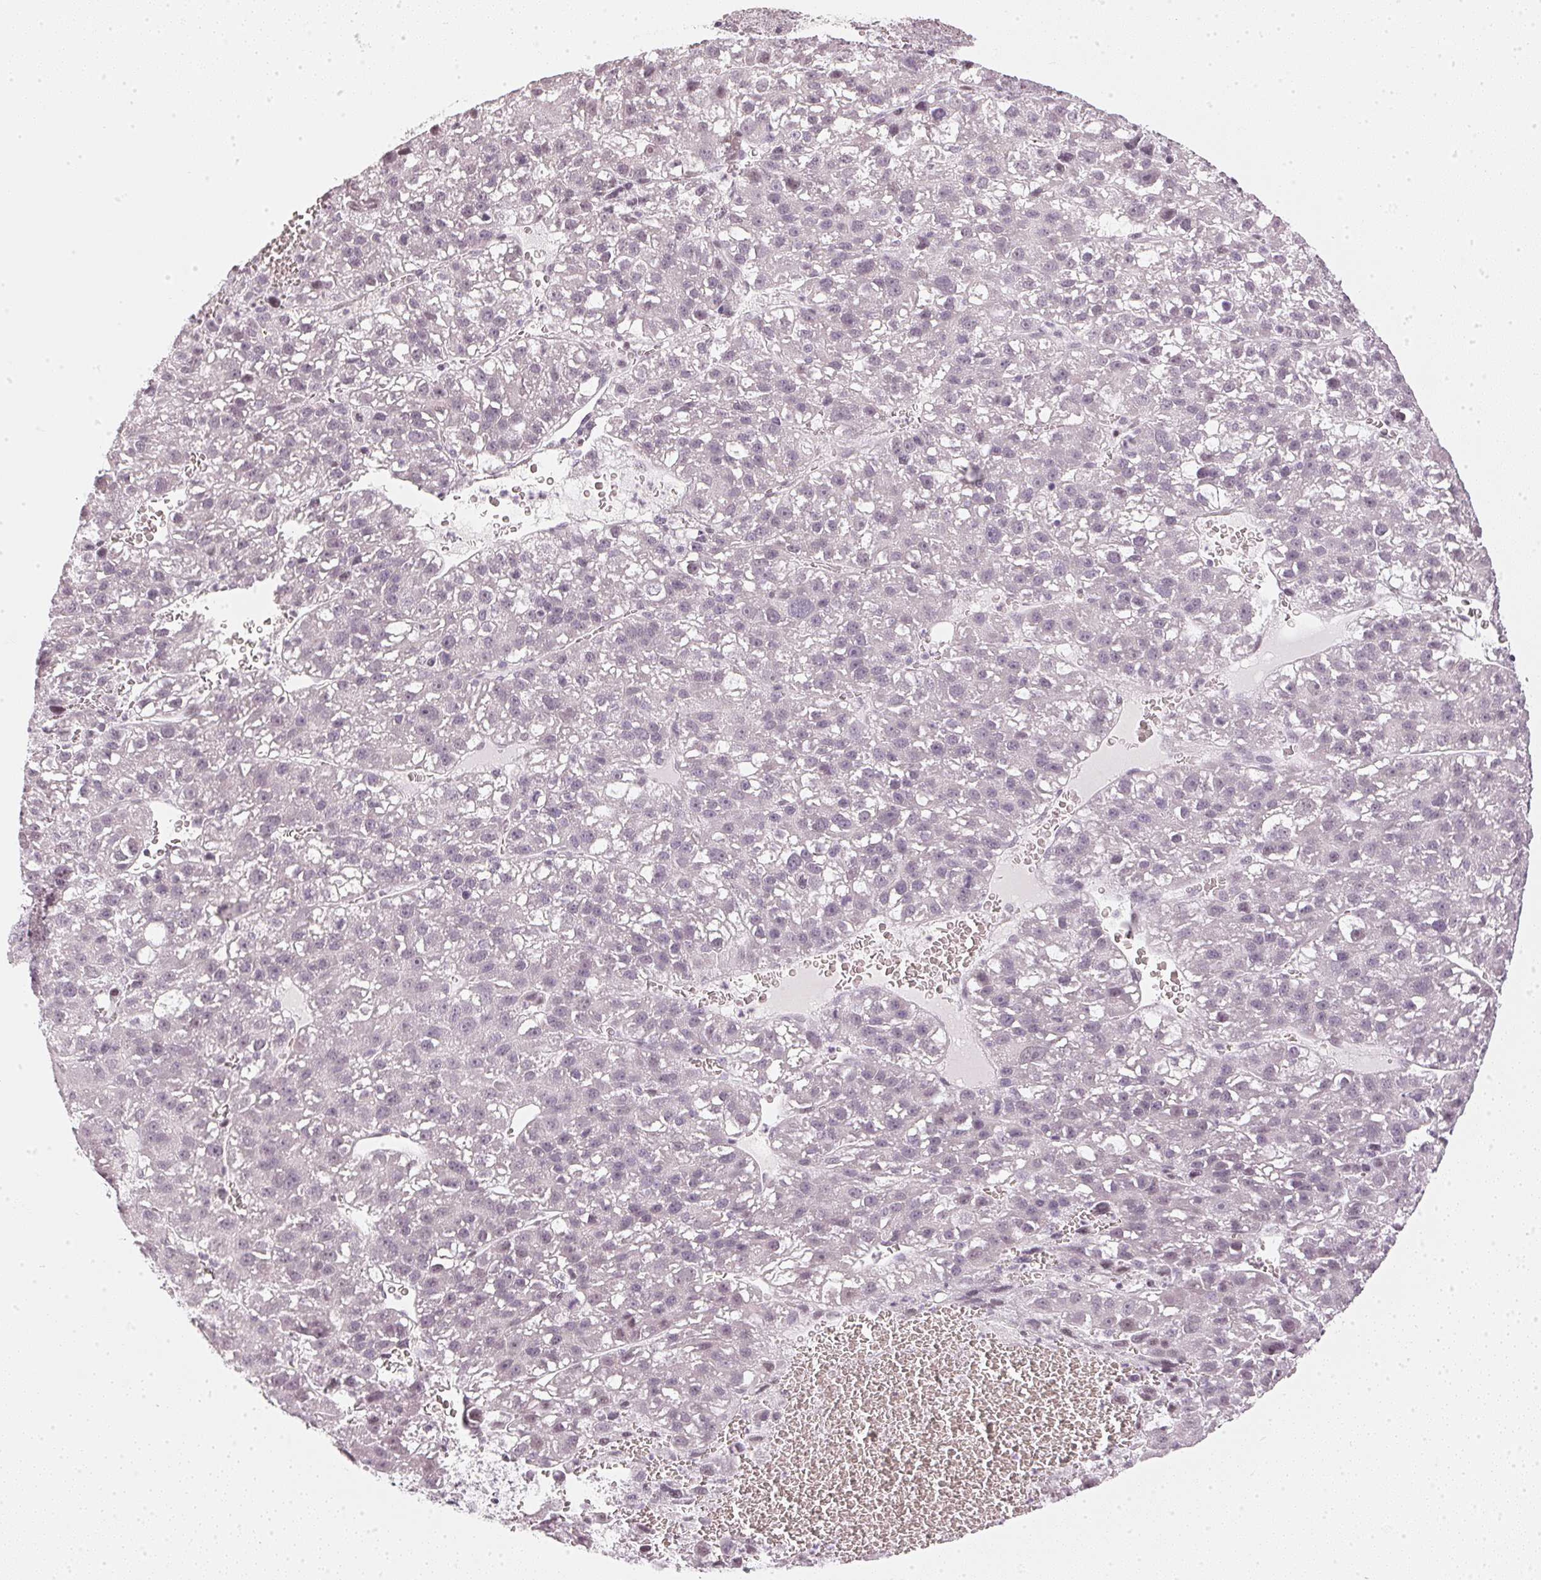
{"staining": {"intensity": "negative", "quantity": "none", "location": "none"}, "tissue": "liver cancer", "cell_type": "Tumor cells", "image_type": "cancer", "snomed": [{"axis": "morphology", "description": "Carcinoma, Hepatocellular, NOS"}, {"axis": "topography", "description": "Liver"}], "caption": "Hepatocellular carcinoma (liver) was stained to show a protein in brown. There is no significant positivity in tumor cells.", "gene": "DNAJC6", "patient": {"sex": "female", "age": 70}}